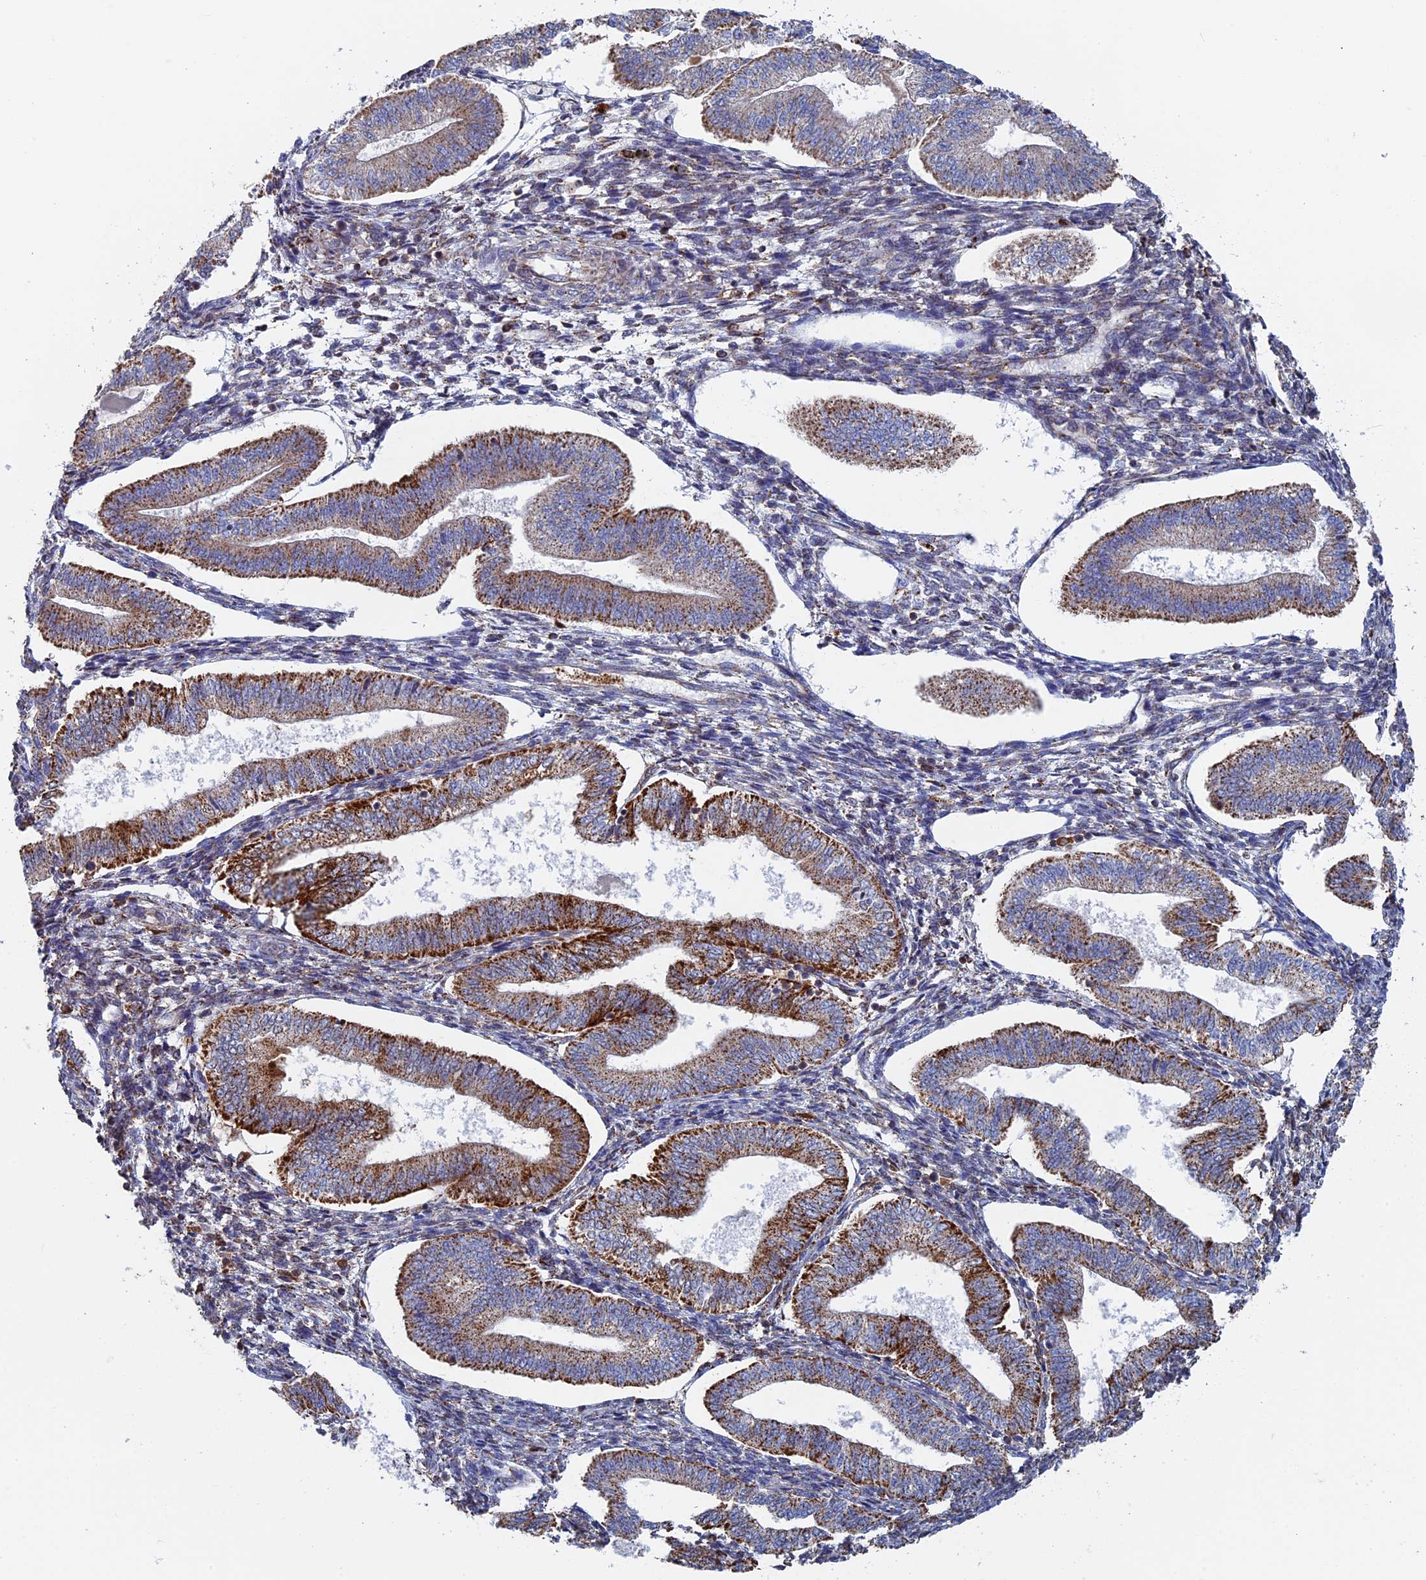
{"staining": {"intensity": "strong", "quantity": "<25%", "location": "cytoplasmic/membranous"}, "tissue": "endometrium", "cell_type": "Cells in endometrial stroma", "image_type": "normal", "snomed": [{"axis": "morphology", "description": "Normal tissue, NOS"}, {"axis": "topography", "description": "Endometrium"}], "caption": "Immunohistochemical staining of unremarkable endometrium displays <25% levels of strong cytoplasmic/membranous protein positivity in approximately <25% of cells in endometrial stroma.", "gene": "SEC24D", "patient": {"sex": "female", "age": 34}}